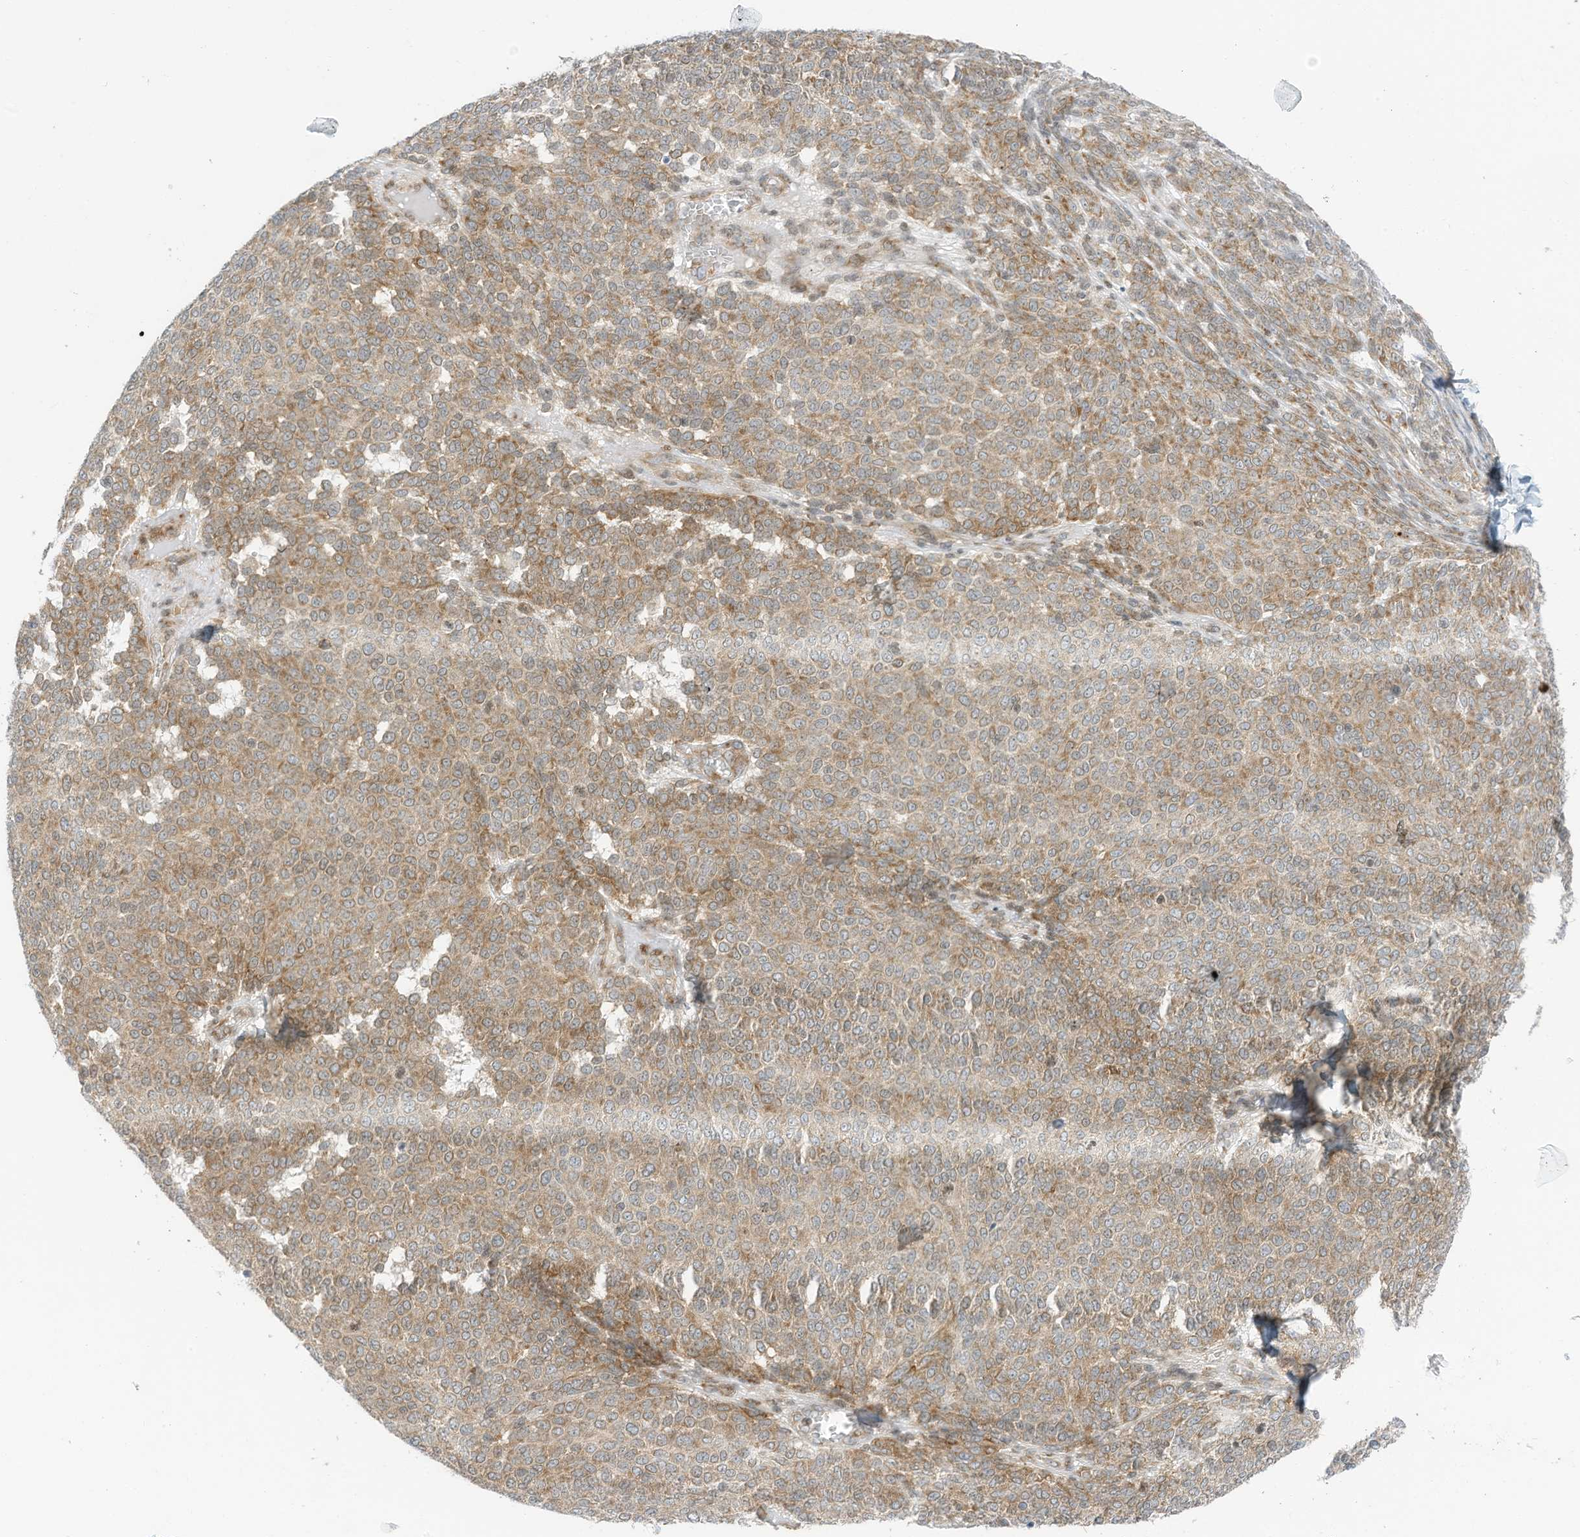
{"staining": {"intensity": "moderate", "quantity": "25%-75%", "location": "cytoplasmic/membranous"}, "tissue": "melanoma", "cell_type": "Tumor cells", "image_type": "cancer", "snomed": [{"axis": "morphology", "description": "Malignant melanoma, NOS"}, {"axis": "topography", "description": "Skin"}], "caption": "Protein analysis of malignant melanoma tissue demonstrates moderate cytoplasmic/membranous positivity in about 25%-75% of tumor cells.", "gene": "EDF1", "patient": {"sex": "male", "age": 73}}